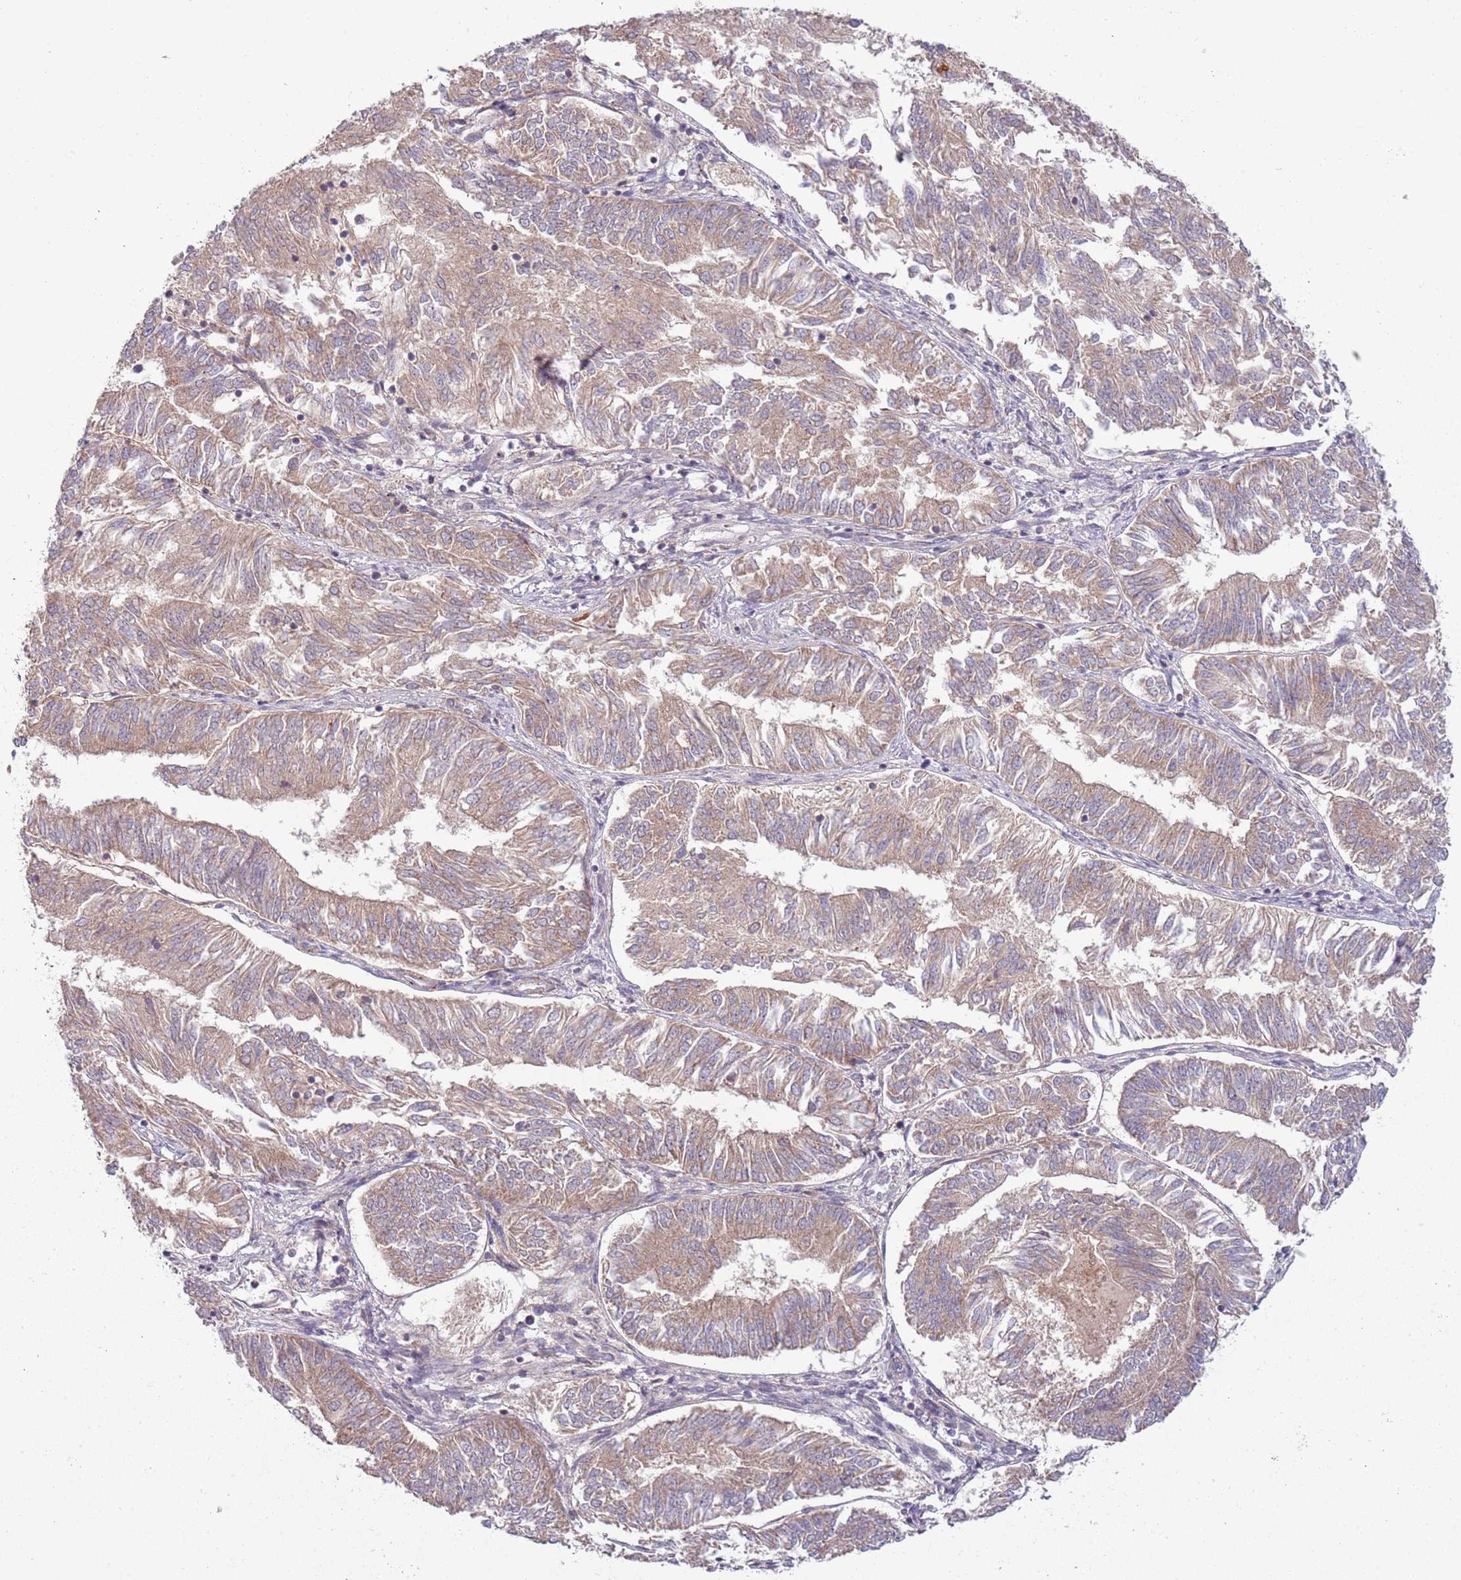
{"staining": {"intensity": "moderate", "quantity": ">75%", "location": "cytoplasmic/membranous"}, "tissue": "endometrial cancer", "cell_type": "Tumor cells", "image_type": "cancer", "snomed": [{"axis": "morphology", "description": "Adenocarcinoma, NOS"}, {"axis": "topography", "description": "Endometrium"}], "caption": "The image displays a brown stain indicating the presence of a protein in the cytoplasmic/membranous of tumor cells in adenocarcinoma (endometrial).", "gene": "DTD2", "patient": {"sex": "female", "age": 58}}